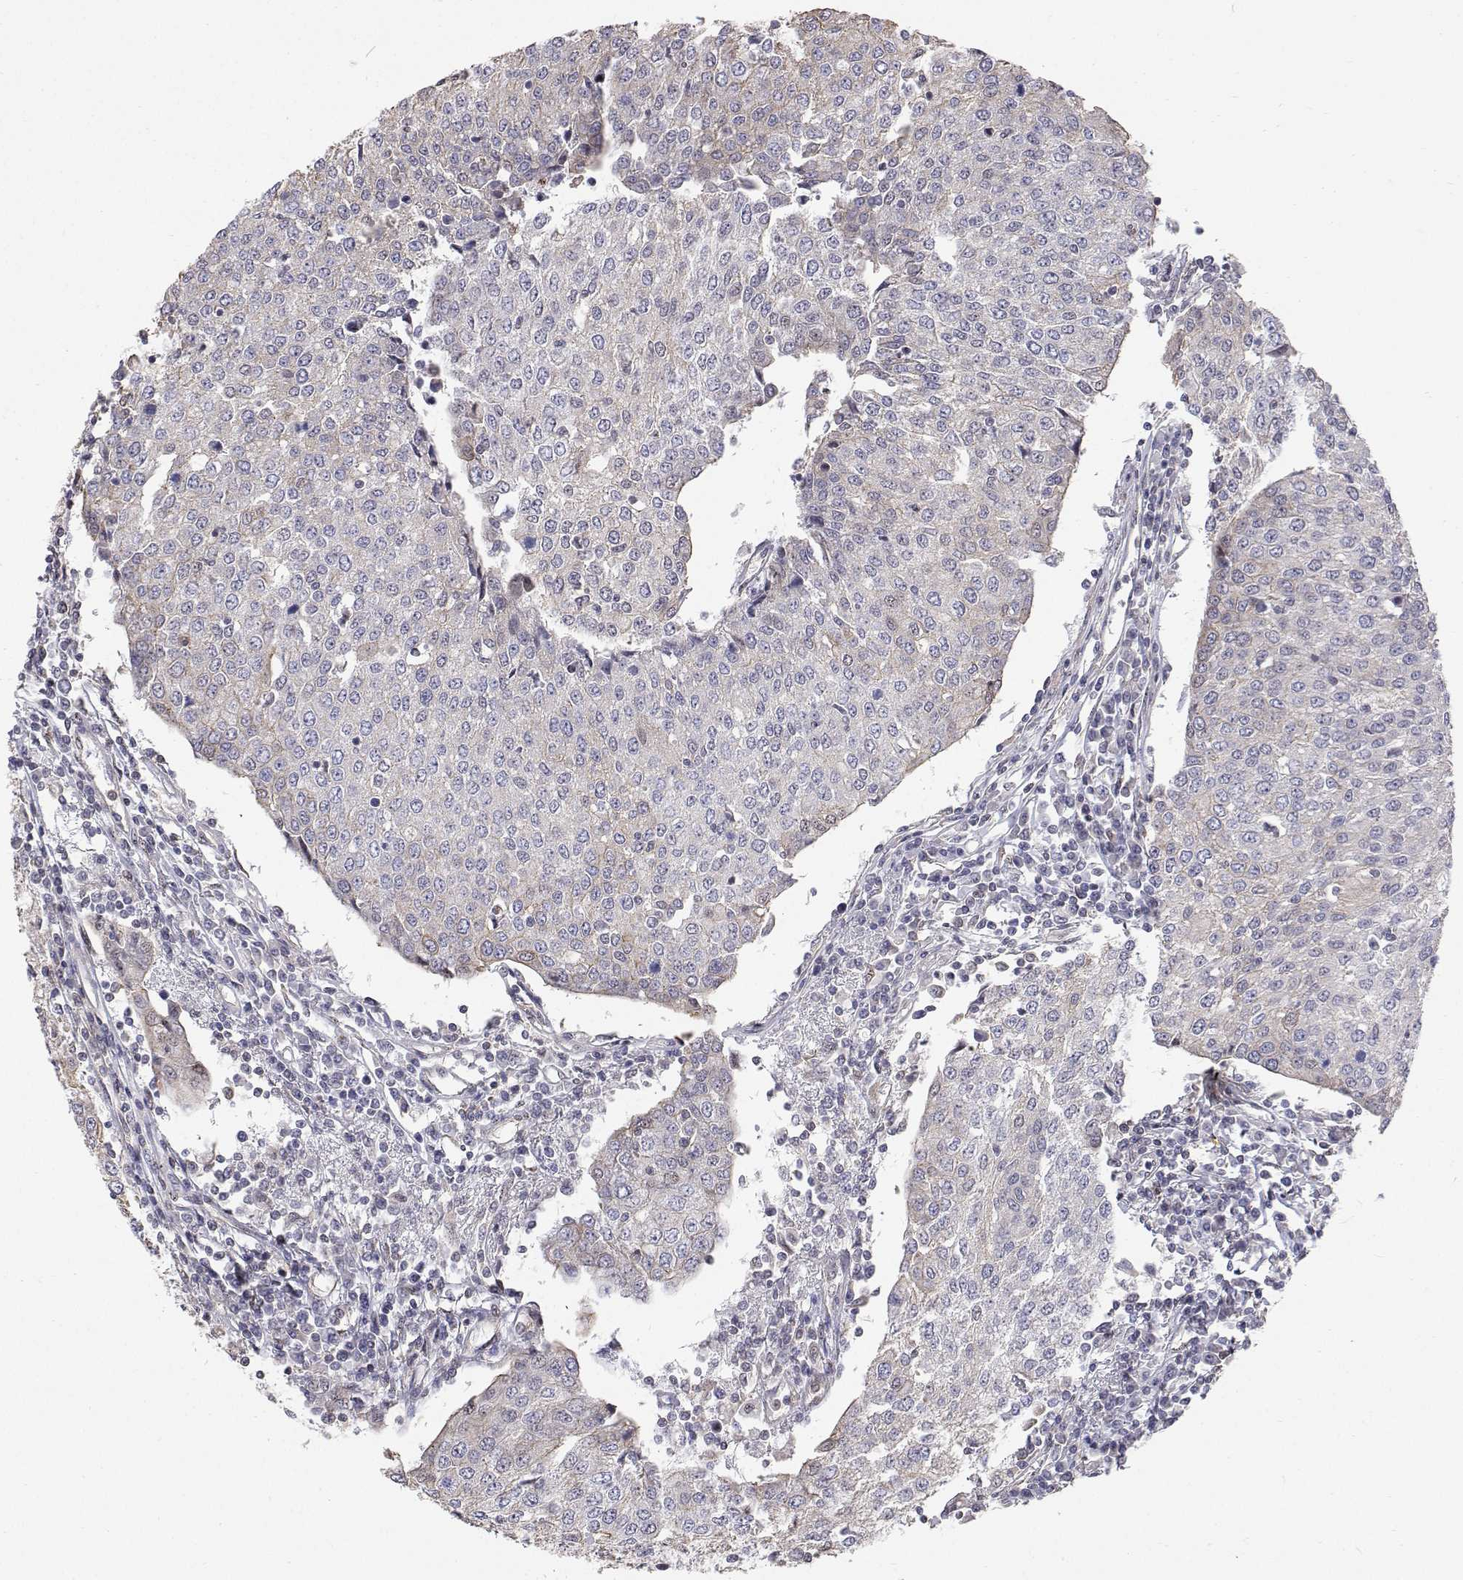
{"staining": {"intensity": "negative", "quantity": "none", "location": "none"}, "tissue": "urothelial cancer", "cell_type": "Tumor cells", "image_type": "cancer", "snomed": [{"axis": "morphology", "description": "Urothelial carcinoma, High grade"}, {"axis": "topography", "description": "Urinary bladder"}], "caption": "This image is of high-grade urothelial carcinoma stained with immunohistochemistry (IHC) to label a protein in brown with the nuclei are counter-stained blue. There is no expression in tumor cells.", "gene": "GSDMA", "patient": {"sex": "female", "age": 85}}